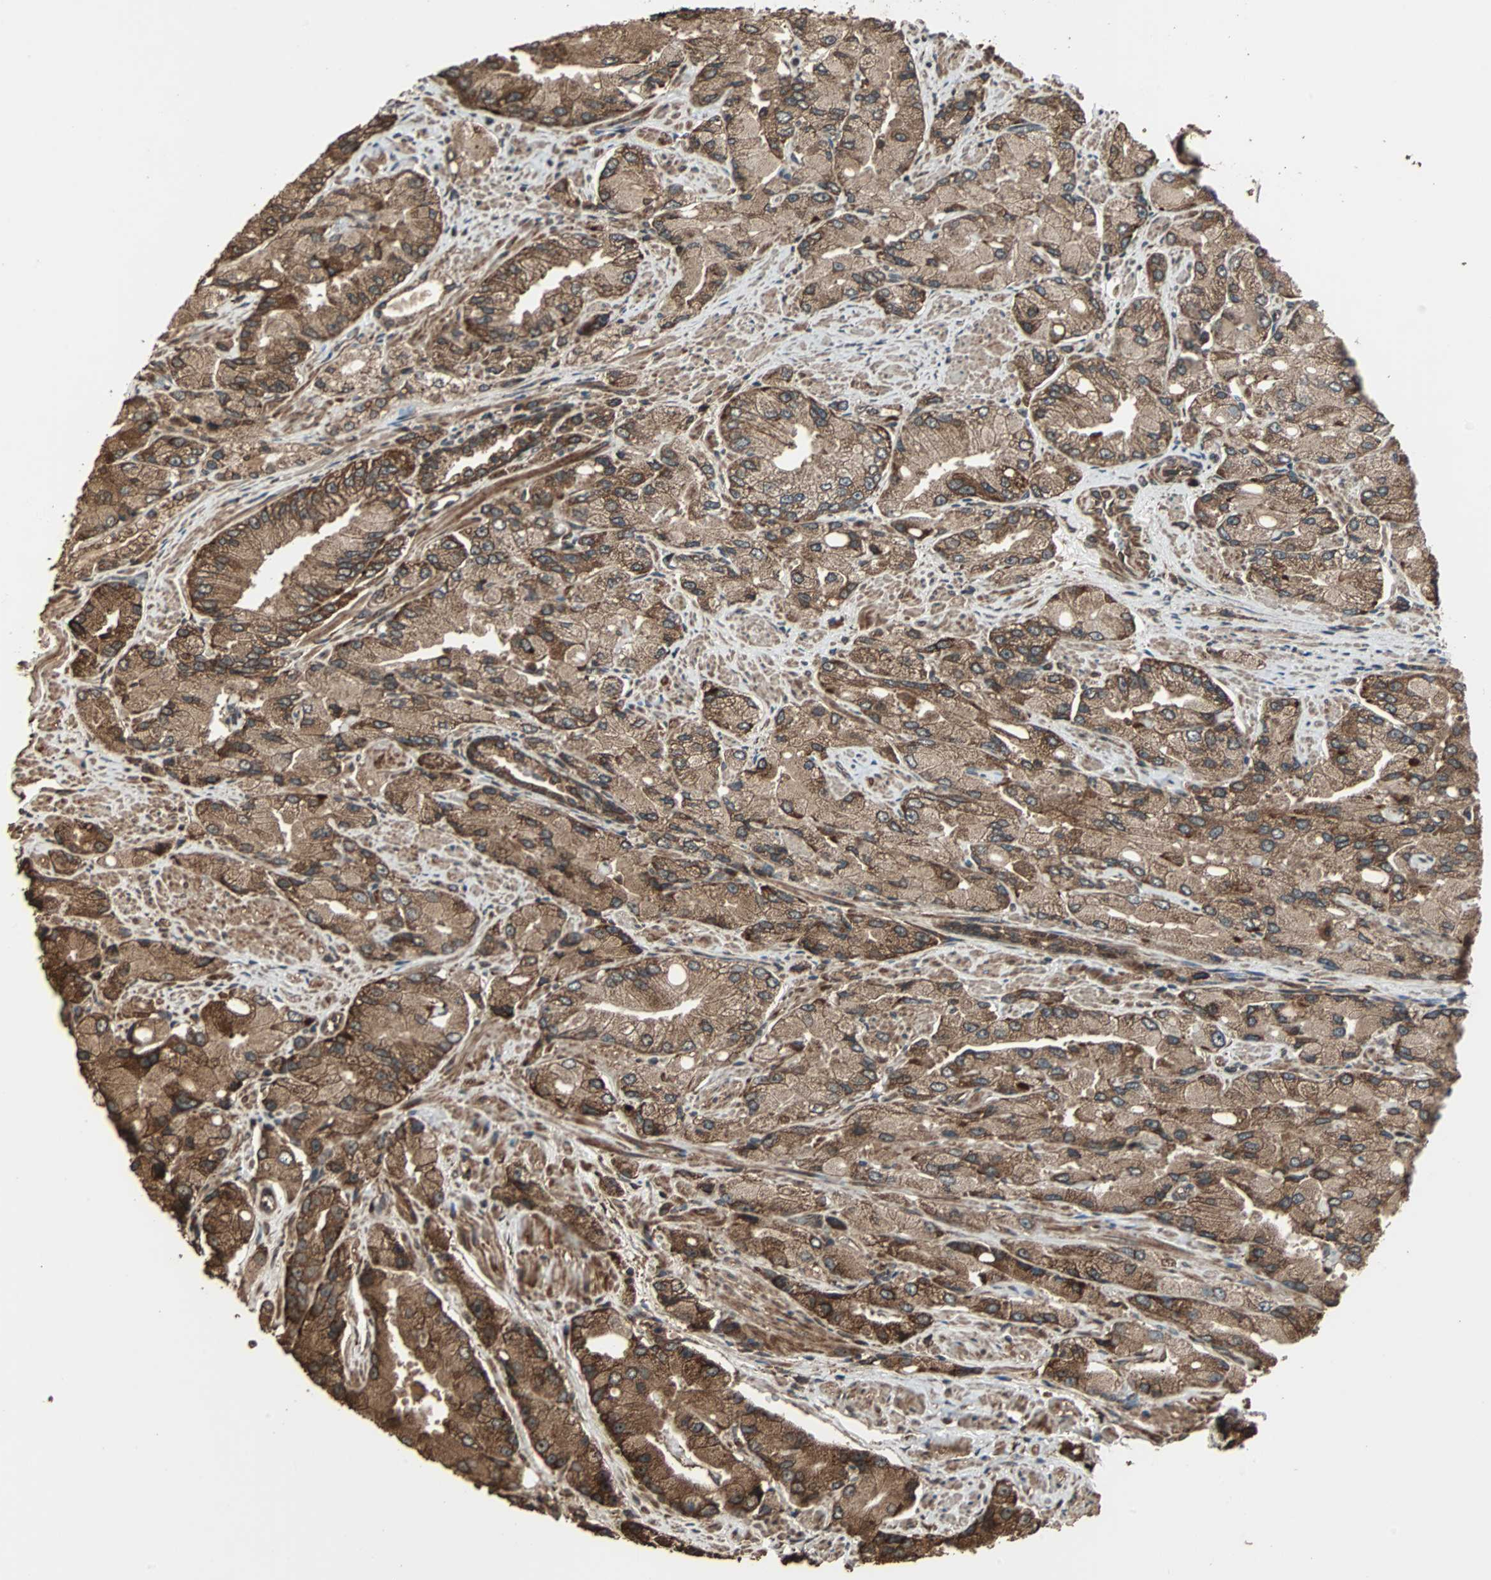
{"staining": {"intensity": "moderate", "quantity": ">75%", "location": "cytoplasmic/membranous"}, "tissue": "prostate cancer", "cell_type": "Tumor cells", "image_type": "cancer", "snomed": [{"axis": "morphology", "description": "Adenocarcinoma, High grade"}, {"axis": "topography", "description": "Prostate"}], "caption": "A high-resolution photomicrograph shows IHC staining of prostate high-grade adenocarcinoma, which shows moderate cytoplasmic/membranous positivity in approximately >75% of tumor cells.", "gene": "LAMTOR5", "patient": {"sex": "male", "age": 58}}